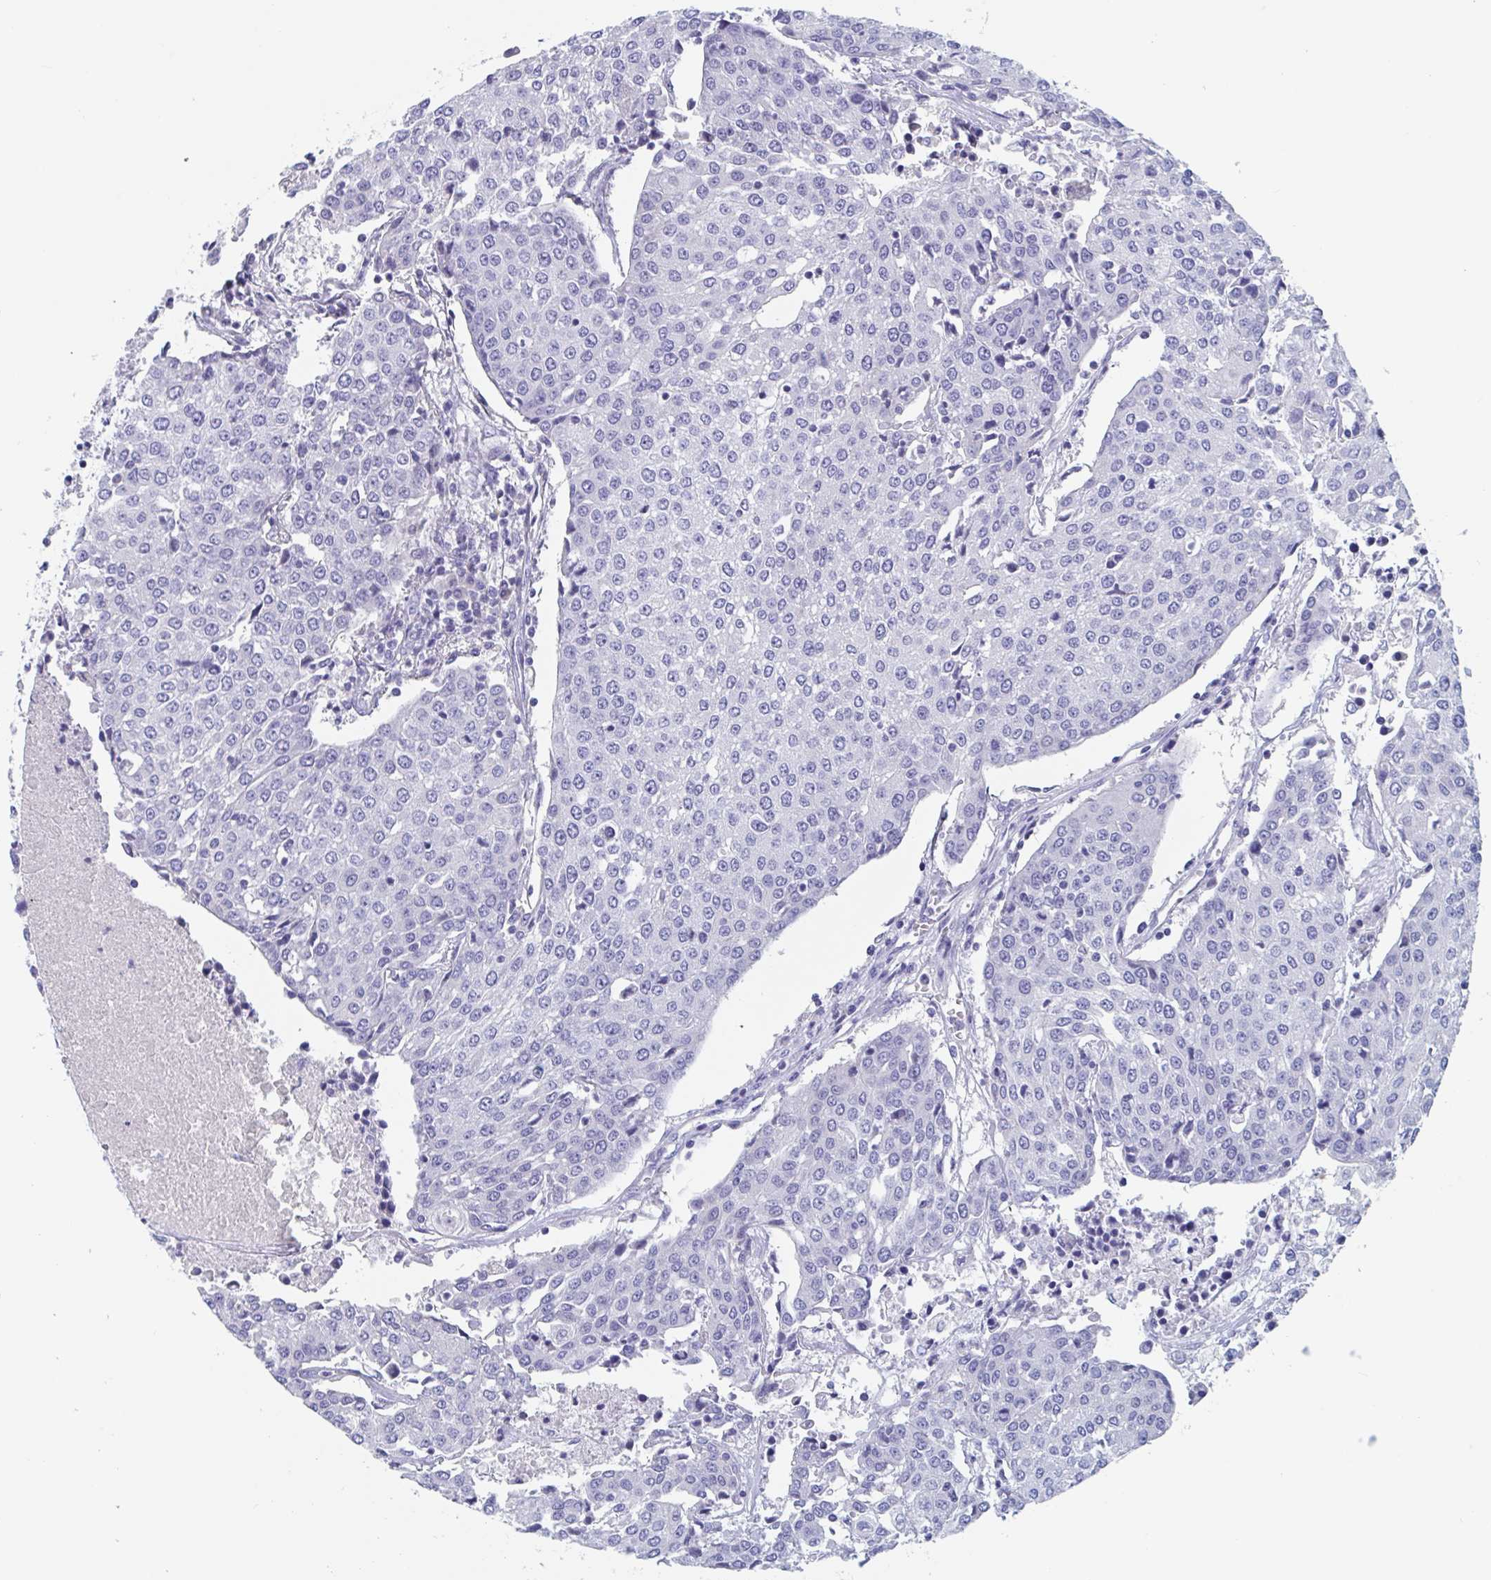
{"staining": {"intensity": "negative", "quantity": "none", "location": "none"}, "tissue": "urothelial cancer", "cell_type": "Tumor cells", "image_type": "cancer", "snomed": [{"axis": "morphology", "description": "Urothelial carcinoma, High grade"}, {"axis": "topography", "description": "Urinary bladder"}], "caption": "Micrograph shows no protein positivity in tumor cells of urothelial cancer tissue.", "gene": "DPEP3", "patient": {"sex": "female", "age": 85}}